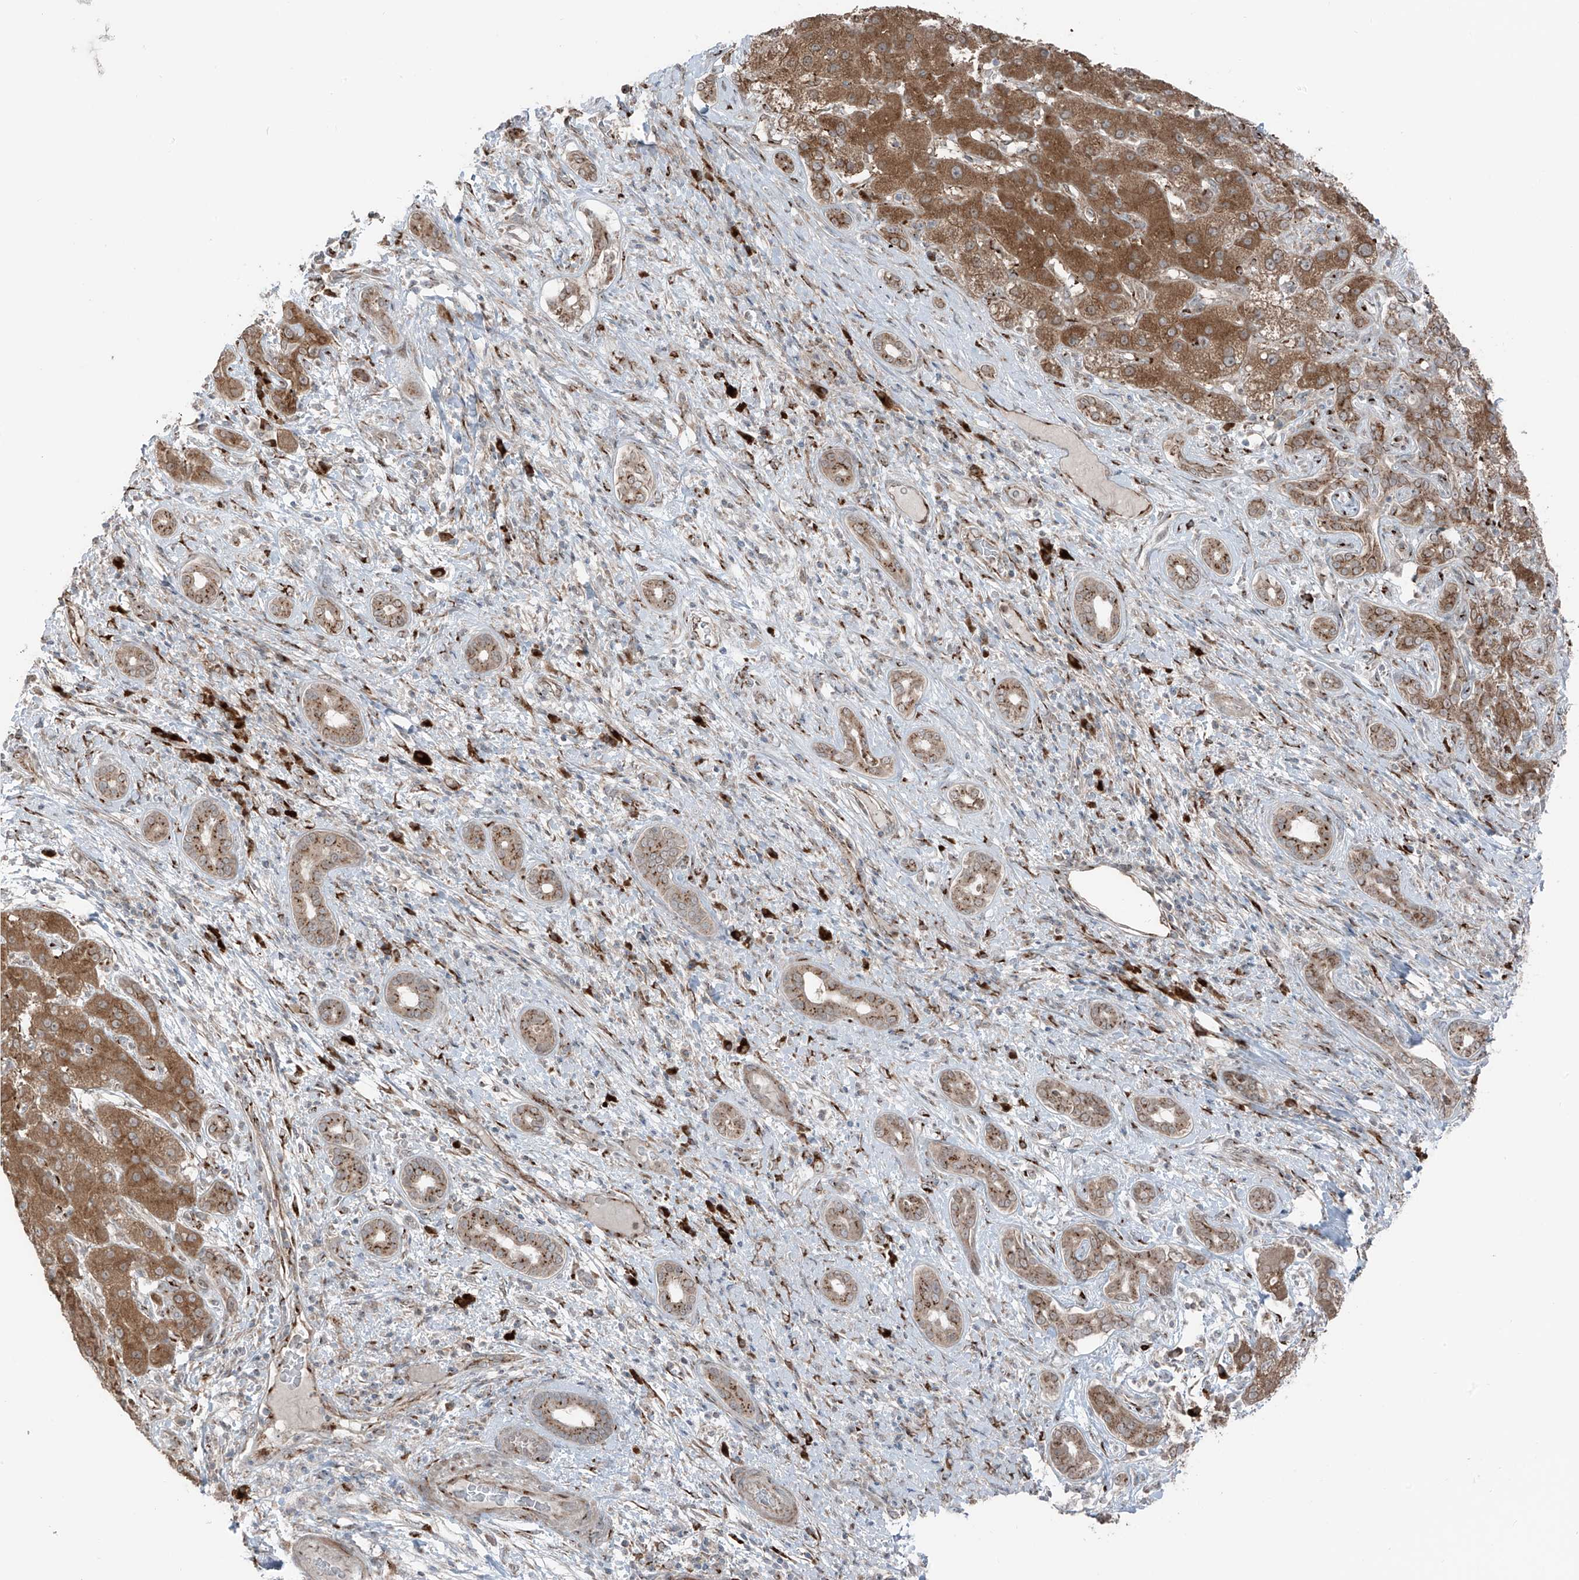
{"staining": {"intensity": "moderate", "quantity": ">75%", "location": "cytoplasmic/membranous"}, "tissue": "liver cancer", "cell_type": "Tumor cells", "image_type": "cancer", "snomed": [{"axis": "morphology", "description": "Carcinoma, Hepatocellular, NOS"}, {"axis": "topography", "description": "Liver"}], "caption": "An IHC micrograph of neoplastic tissue is shown. Protein staining in brown shows moderate cytoplasmic/membranous positivity in liver cancer within tumor cells. (brown staining indicates protein expression, while blue staining denotes nuclei).", "gene": "ERLEC1", "patient": {"sex": "male", "age": 65}}